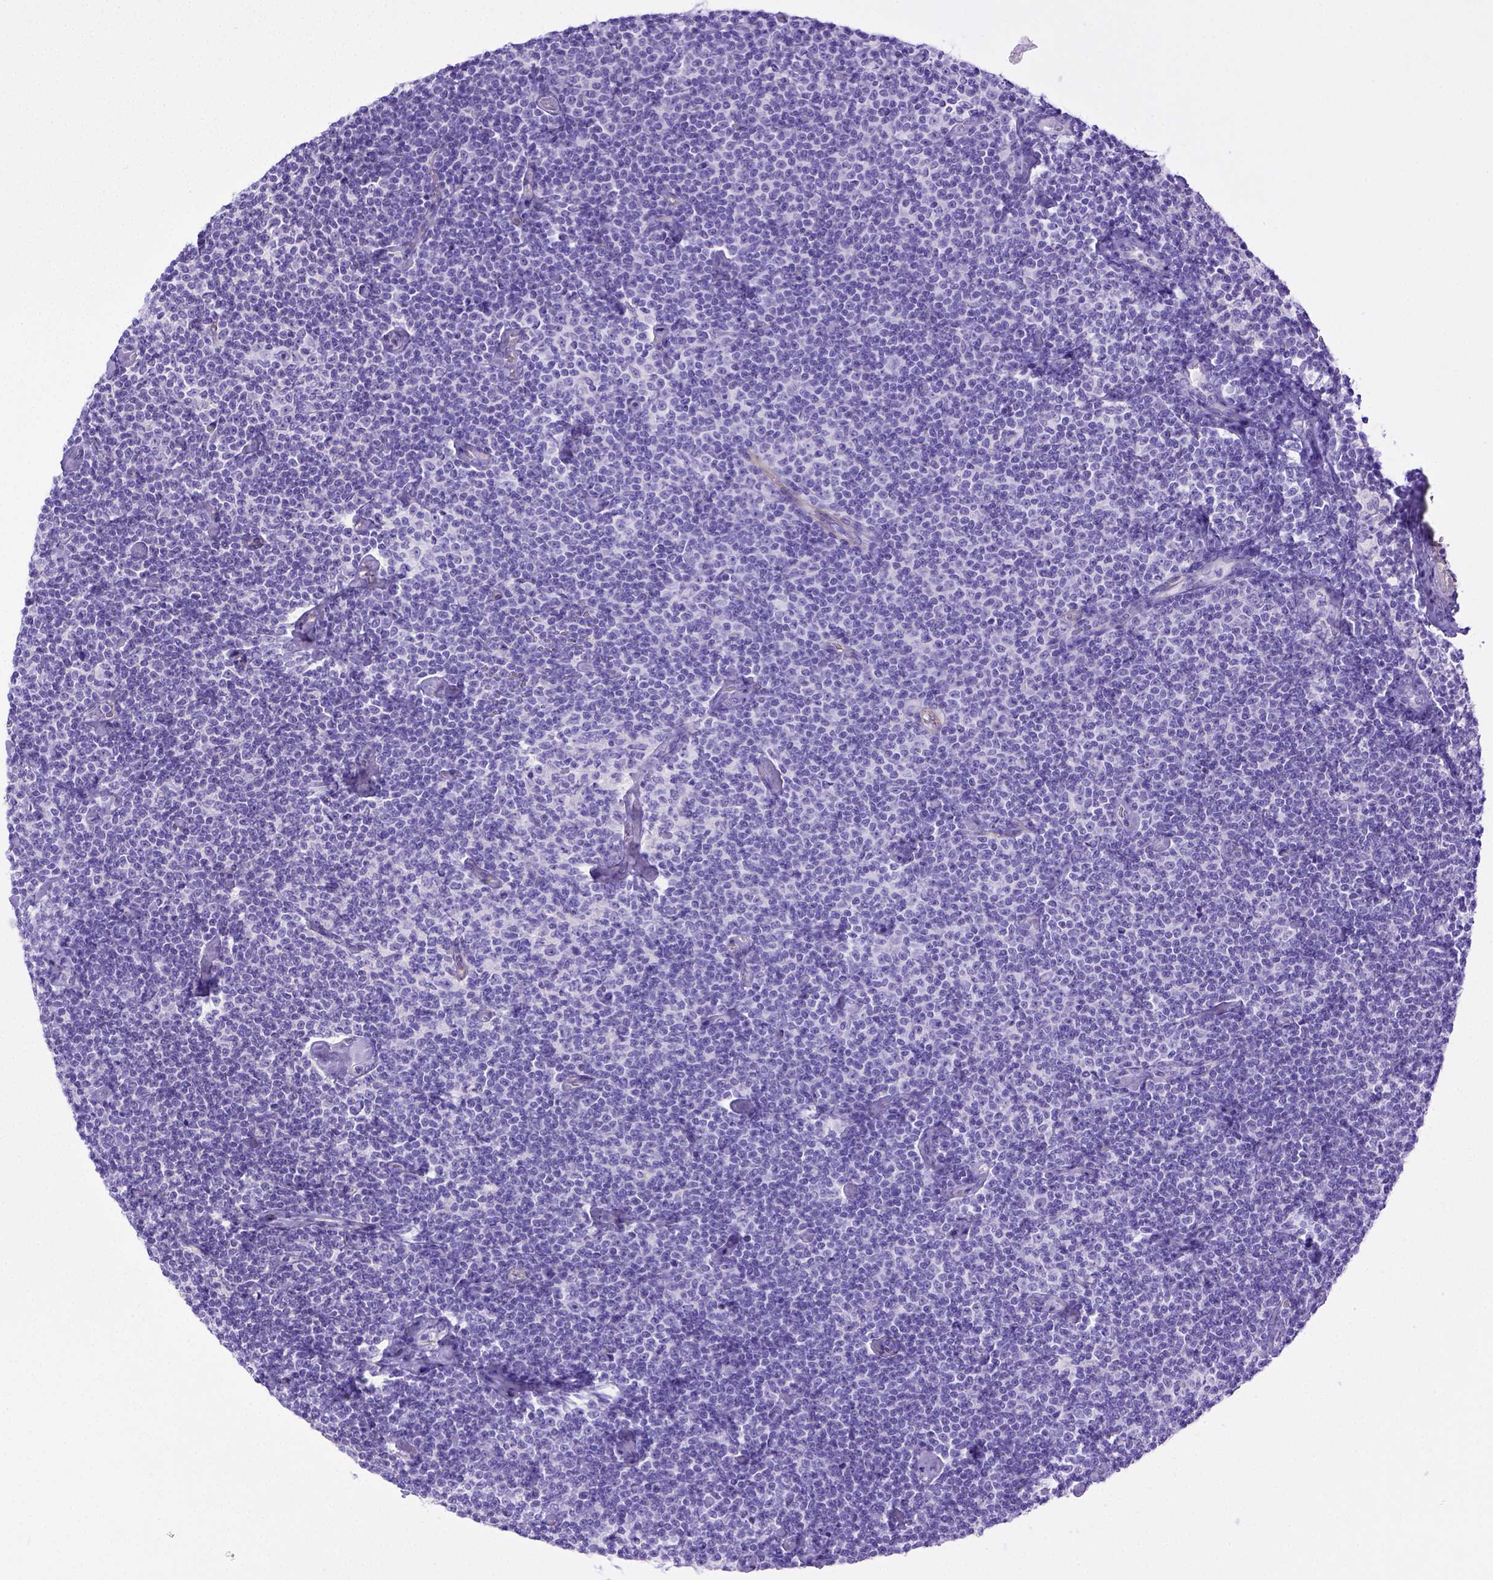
{"staining": {"intensity": "negative", "quantity": "none", "location": "none"}, "tissue": "lymphoma", "cell_type": "Tumor cells", "image_type": "cancer", "snomed": [{"axis": "morphology", "description": "Malignant lymphoma, non-Hodgkin's type, Low grade"}, {"axis": "topography", "description": "Lymph node"}], "caption": "The immunohistochemistry (IHC) micrograph has no significant expression in tumor cells of low-grade malignant lymphoma, non-Hodgkin's type tissue.", "gene": "LRRC18", "patient": {"sex": "male", "age": 81}}